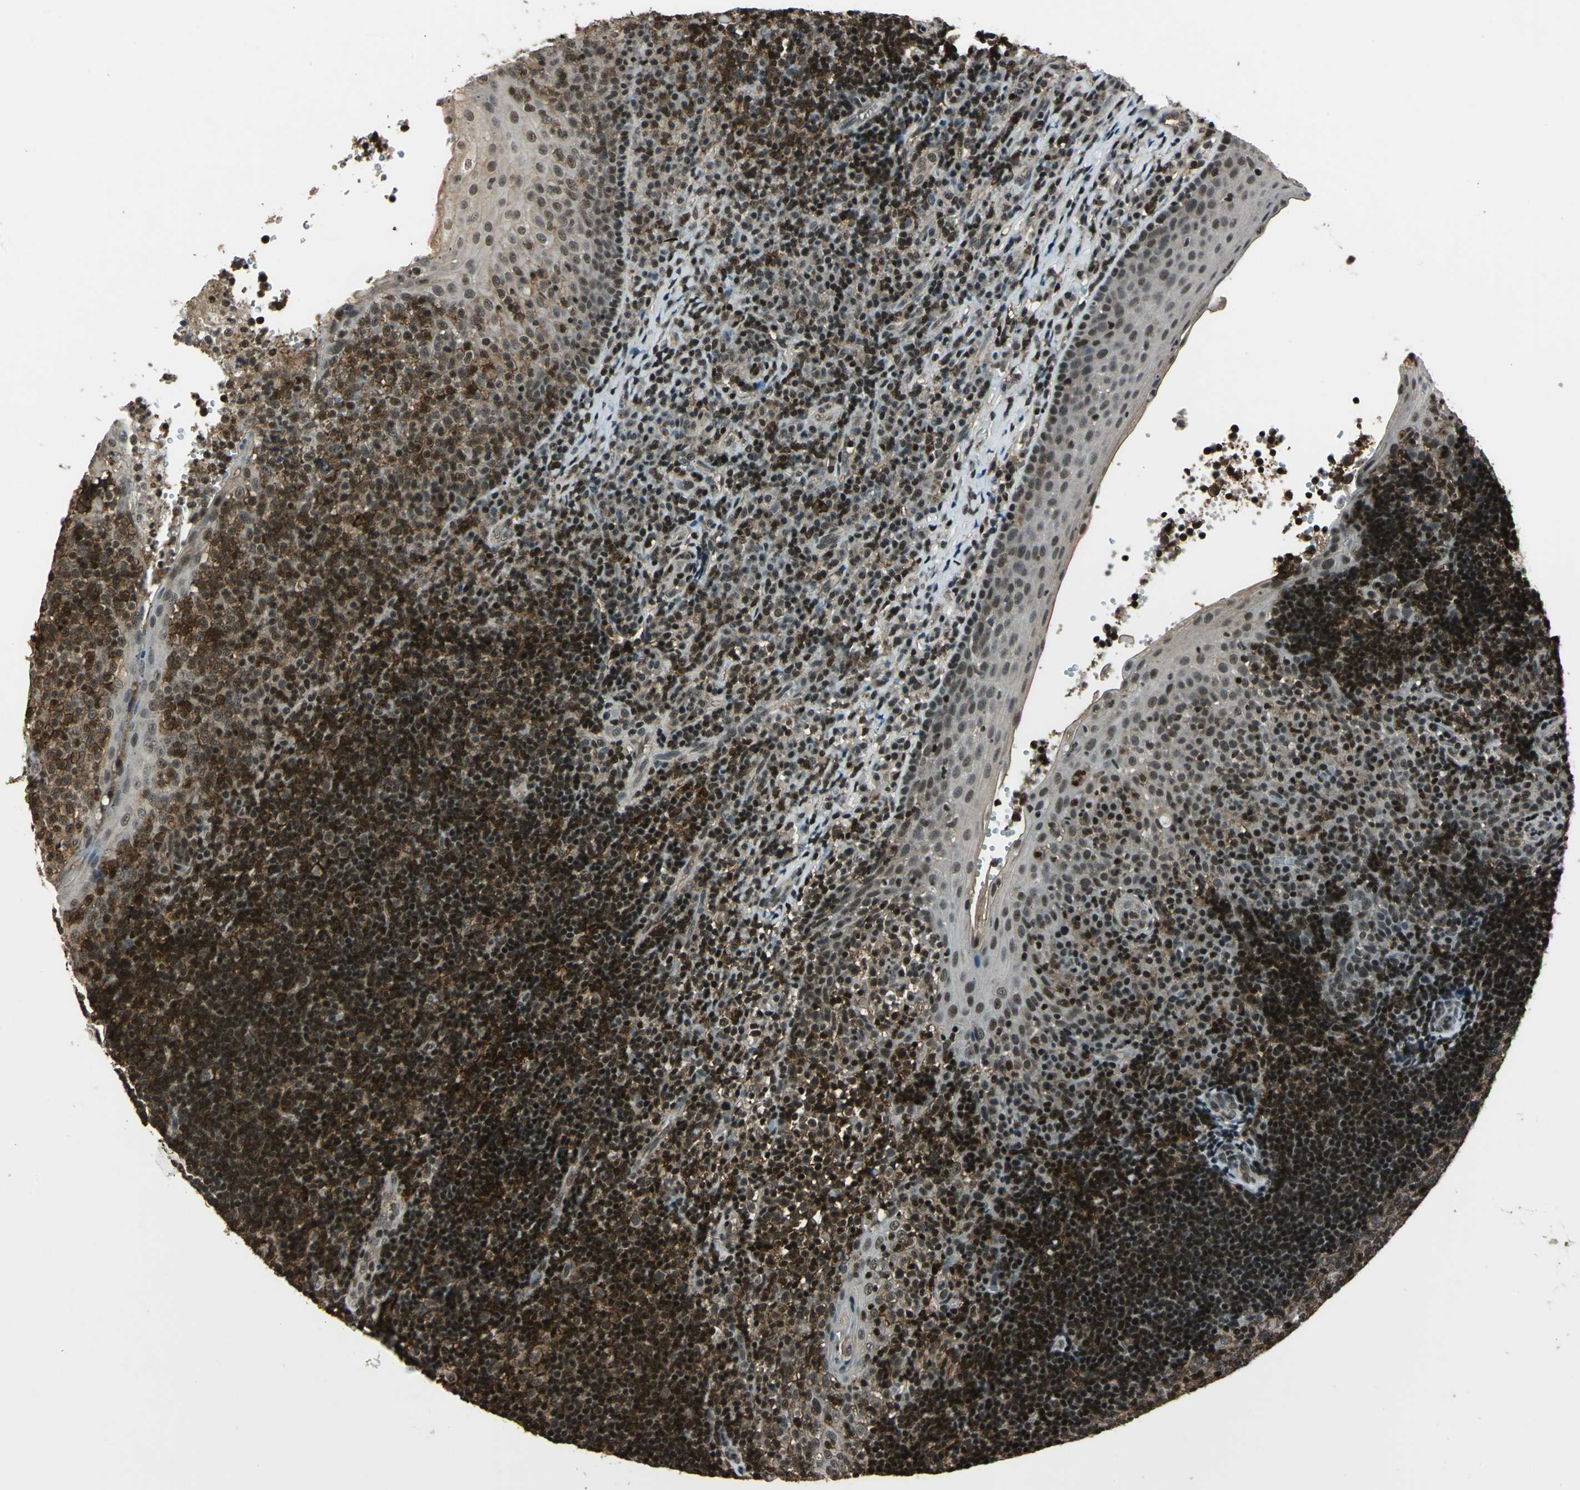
{"staining": {"intensity": "strong", "quantity": ">75%", "location": "cytoplasmic/membranous,nuclear"}, "tissue": "tonsil", "cell_type": "Germinal center cells", "image_type": "normal", "snomed": [{"axis": "morphology", "description": "Normal tissue, NOS"}, {"axis": "topography", "description": "Tonsil"}], "caption": "IHC photomicrograph of unremarkable tonsil: tonsil stained using IHC reveals high levels of strong protein expression localized specifically in the cytoplasmic/membranous,nuclear of germinal center cells, appearing as a cytoplasmic/membranous,nuclear brown color.", "gene": "NR2C2", "patient": {"sex": "female", "age": 40}}